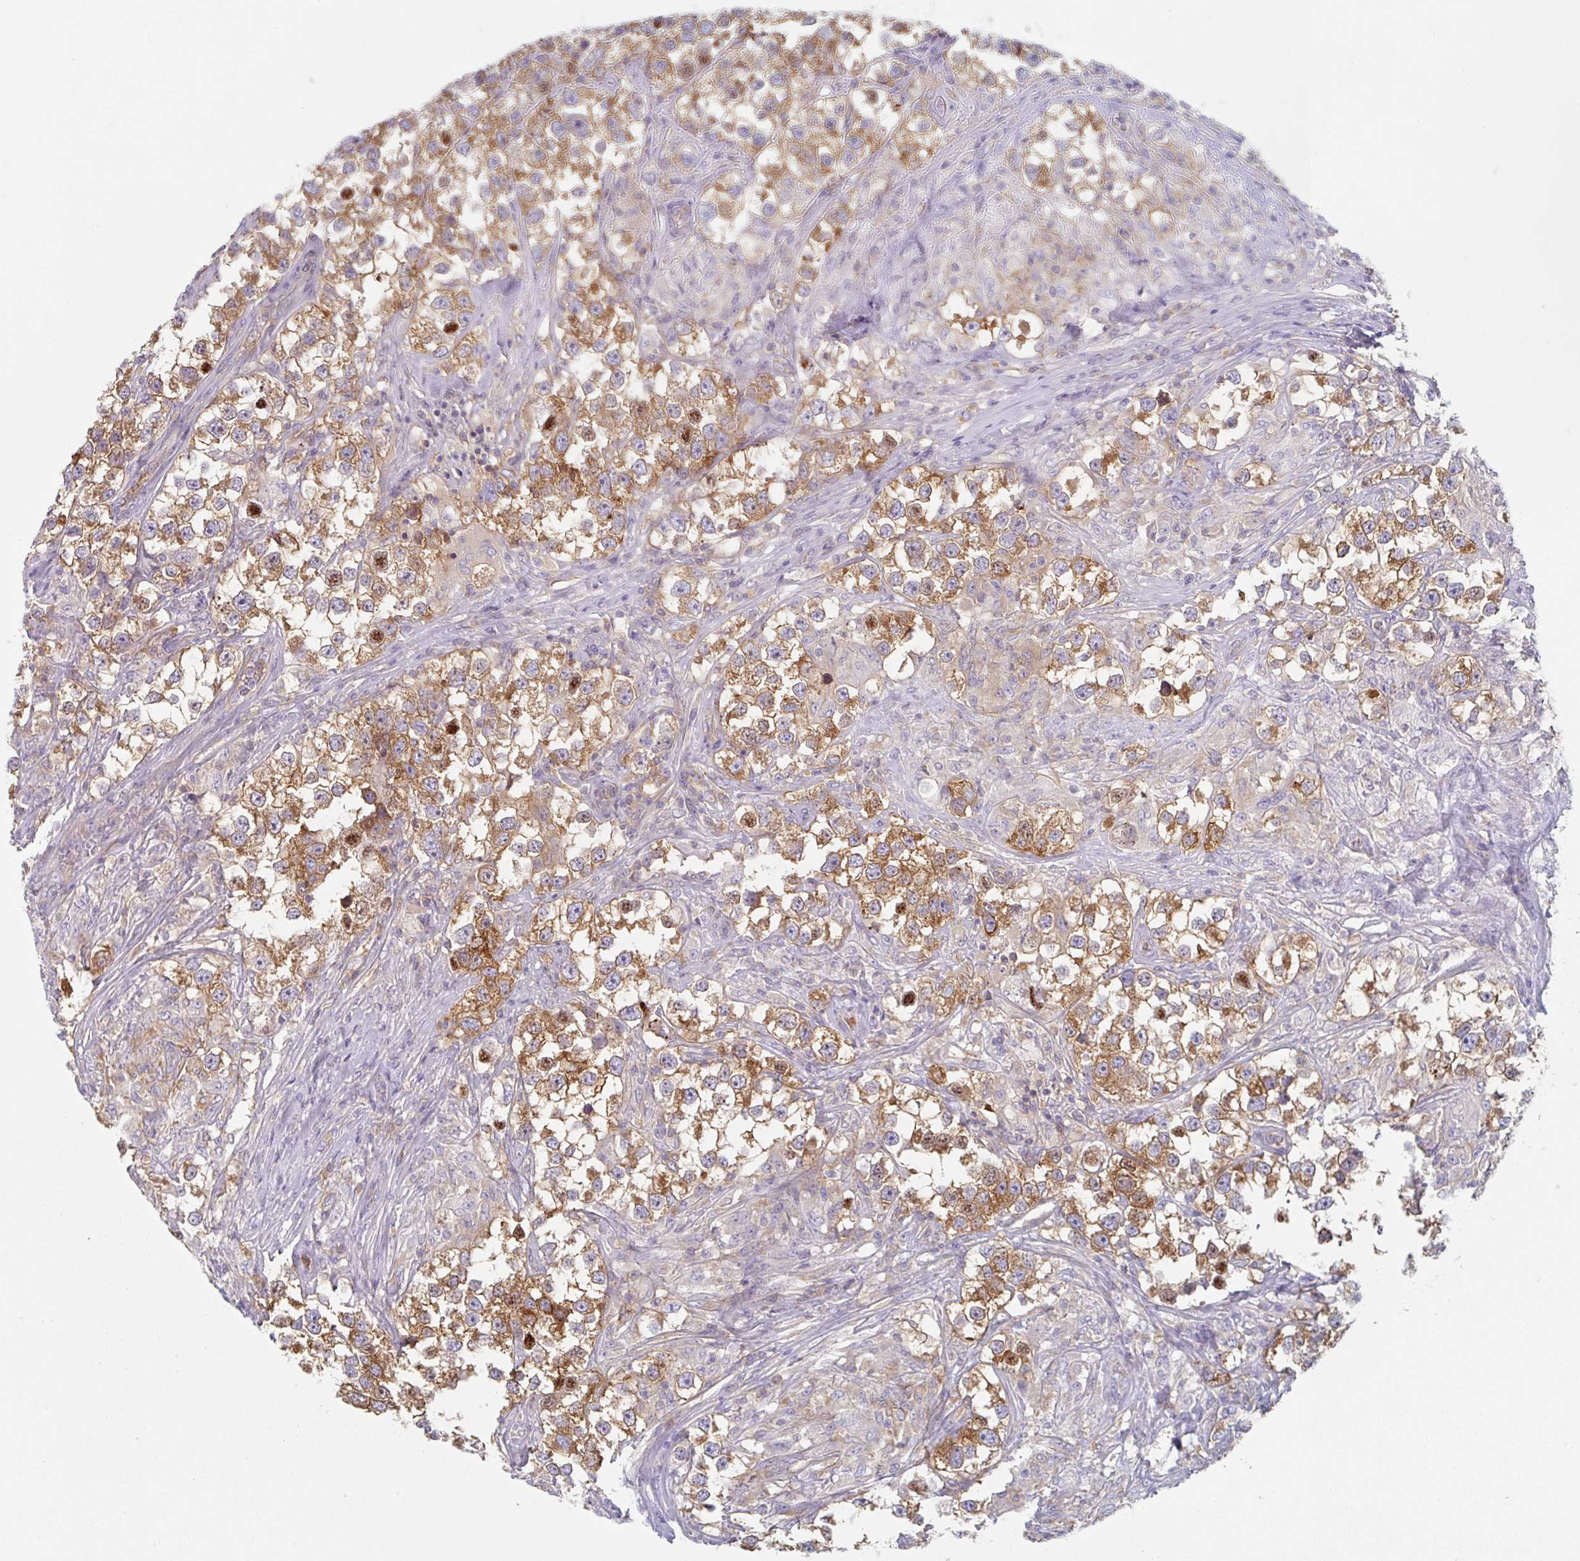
{"staining": {"intensity": "moderate", "quantity": ">75%", "location": "cytoplasmic/membranous"}, "tissue": "testis cancer", "cell_type": "Tumor cells", "image_type": "cancer", "snomed": [{"axis": "morphology", "description": "Seminoma, NOS"}, {"axis": "topography", "description": "Testis"}], "caption": "High-power microscopy captured an immunohistochemistry (IHC) micrograph of testis cancer (seminoma), revealing moderate cytoplasmic/membranous positivity in approximately >75% of tumor cells.", "gene": "AMPD2", "patient": {"sex": "male", "age": 46}}